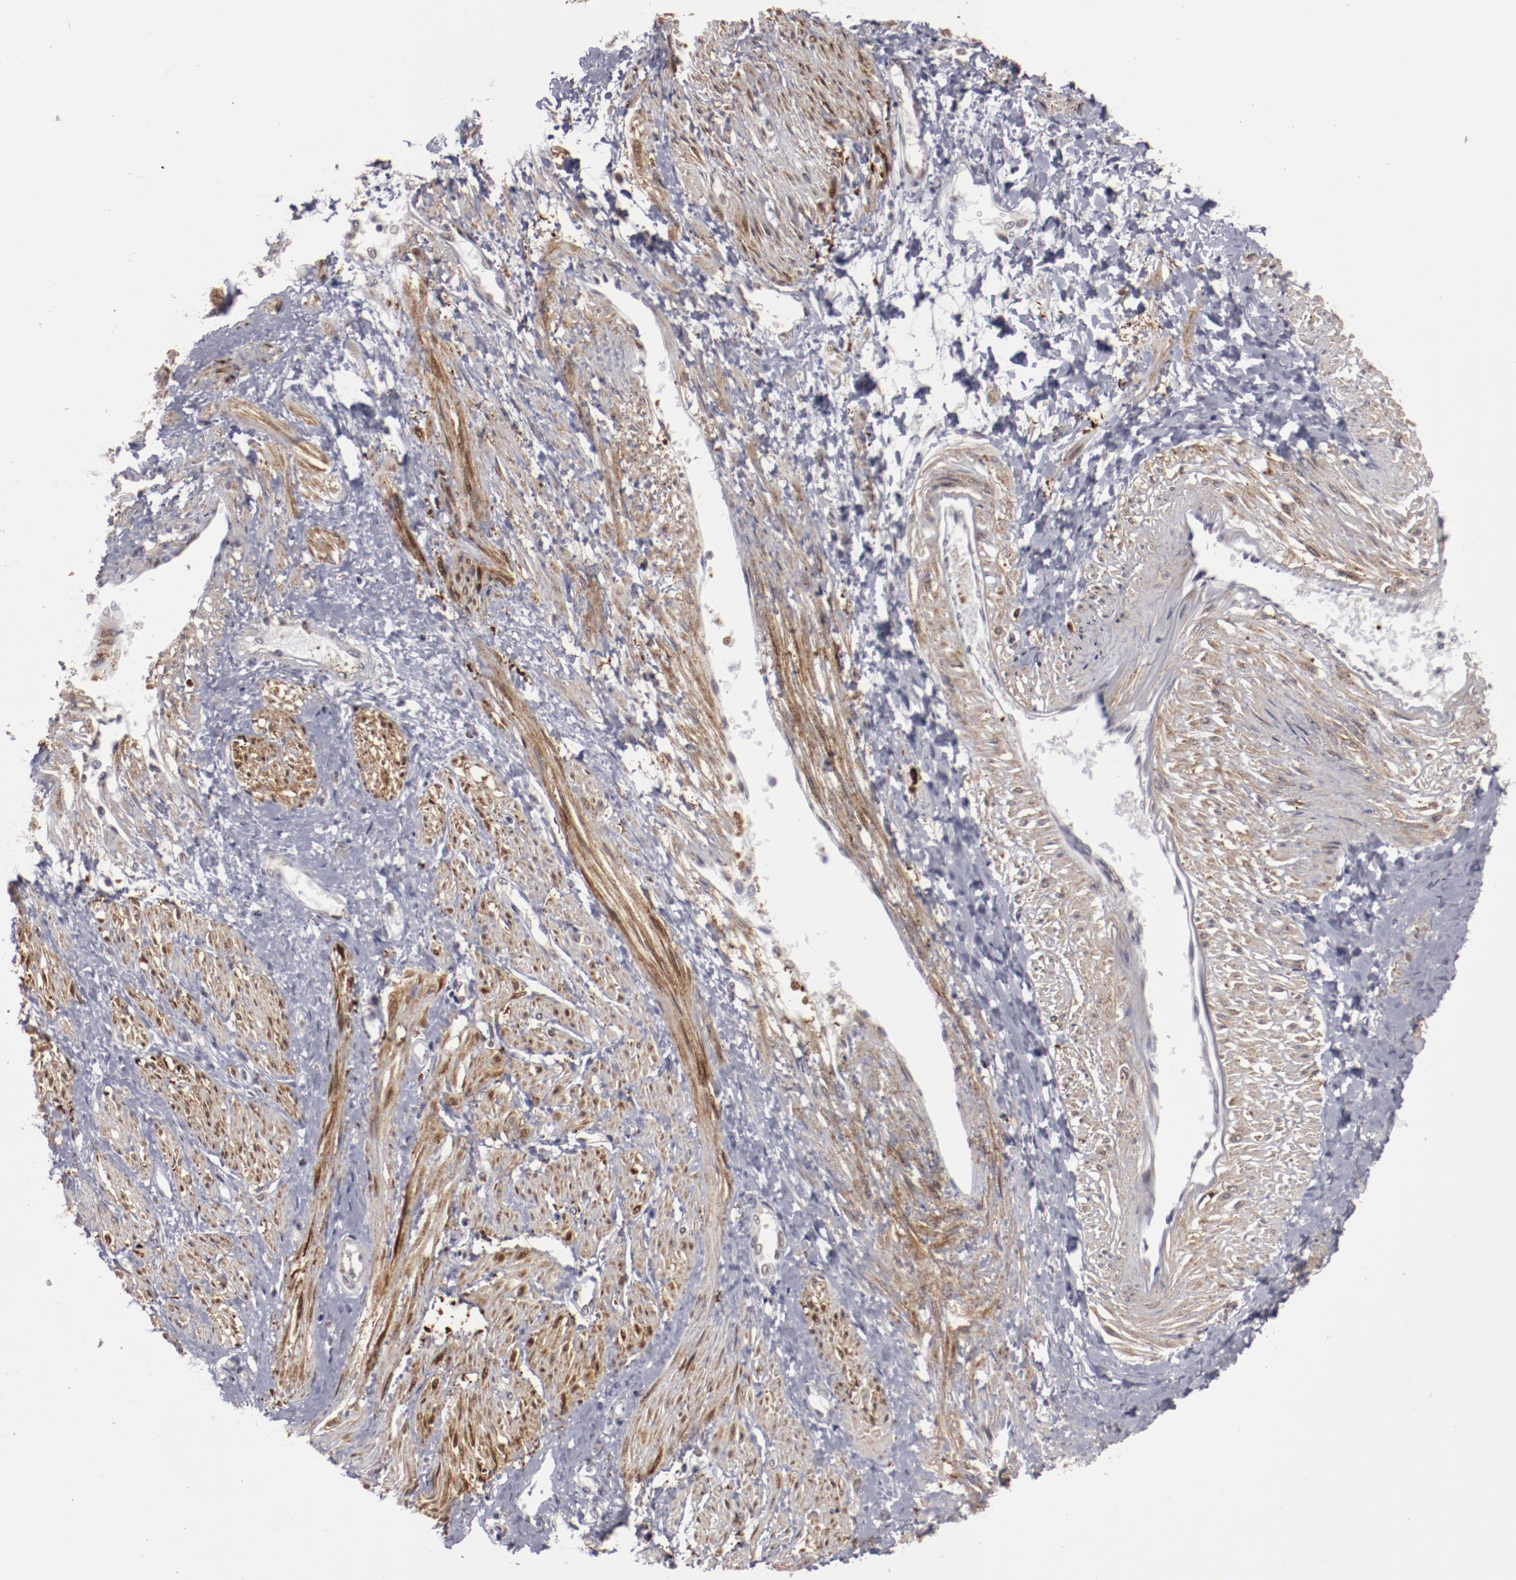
{"staining": {"intensity": "weak", "quantity": "25%-75%", "location": "cytoplasmic/membranous"}, "tissue": "smooth muscle", "cell_type": "Smooth muscle cells", "image_type": "normal", "snomed": [{"axis": "morphology", "description": "Normal tissue, NOS"}, {"axis": "topography", "description": "Smooth muscle"}, {"axis": "topography", "description": "Uterus"}], "caption": "The histopathology image shows a brown stain indicating the presence of a protein in the cytoplasmic/membranous of smooth muscle cells in smooth muscle.", "gene": "LEF1", "patient": {"sex": "female", "age": 39}}